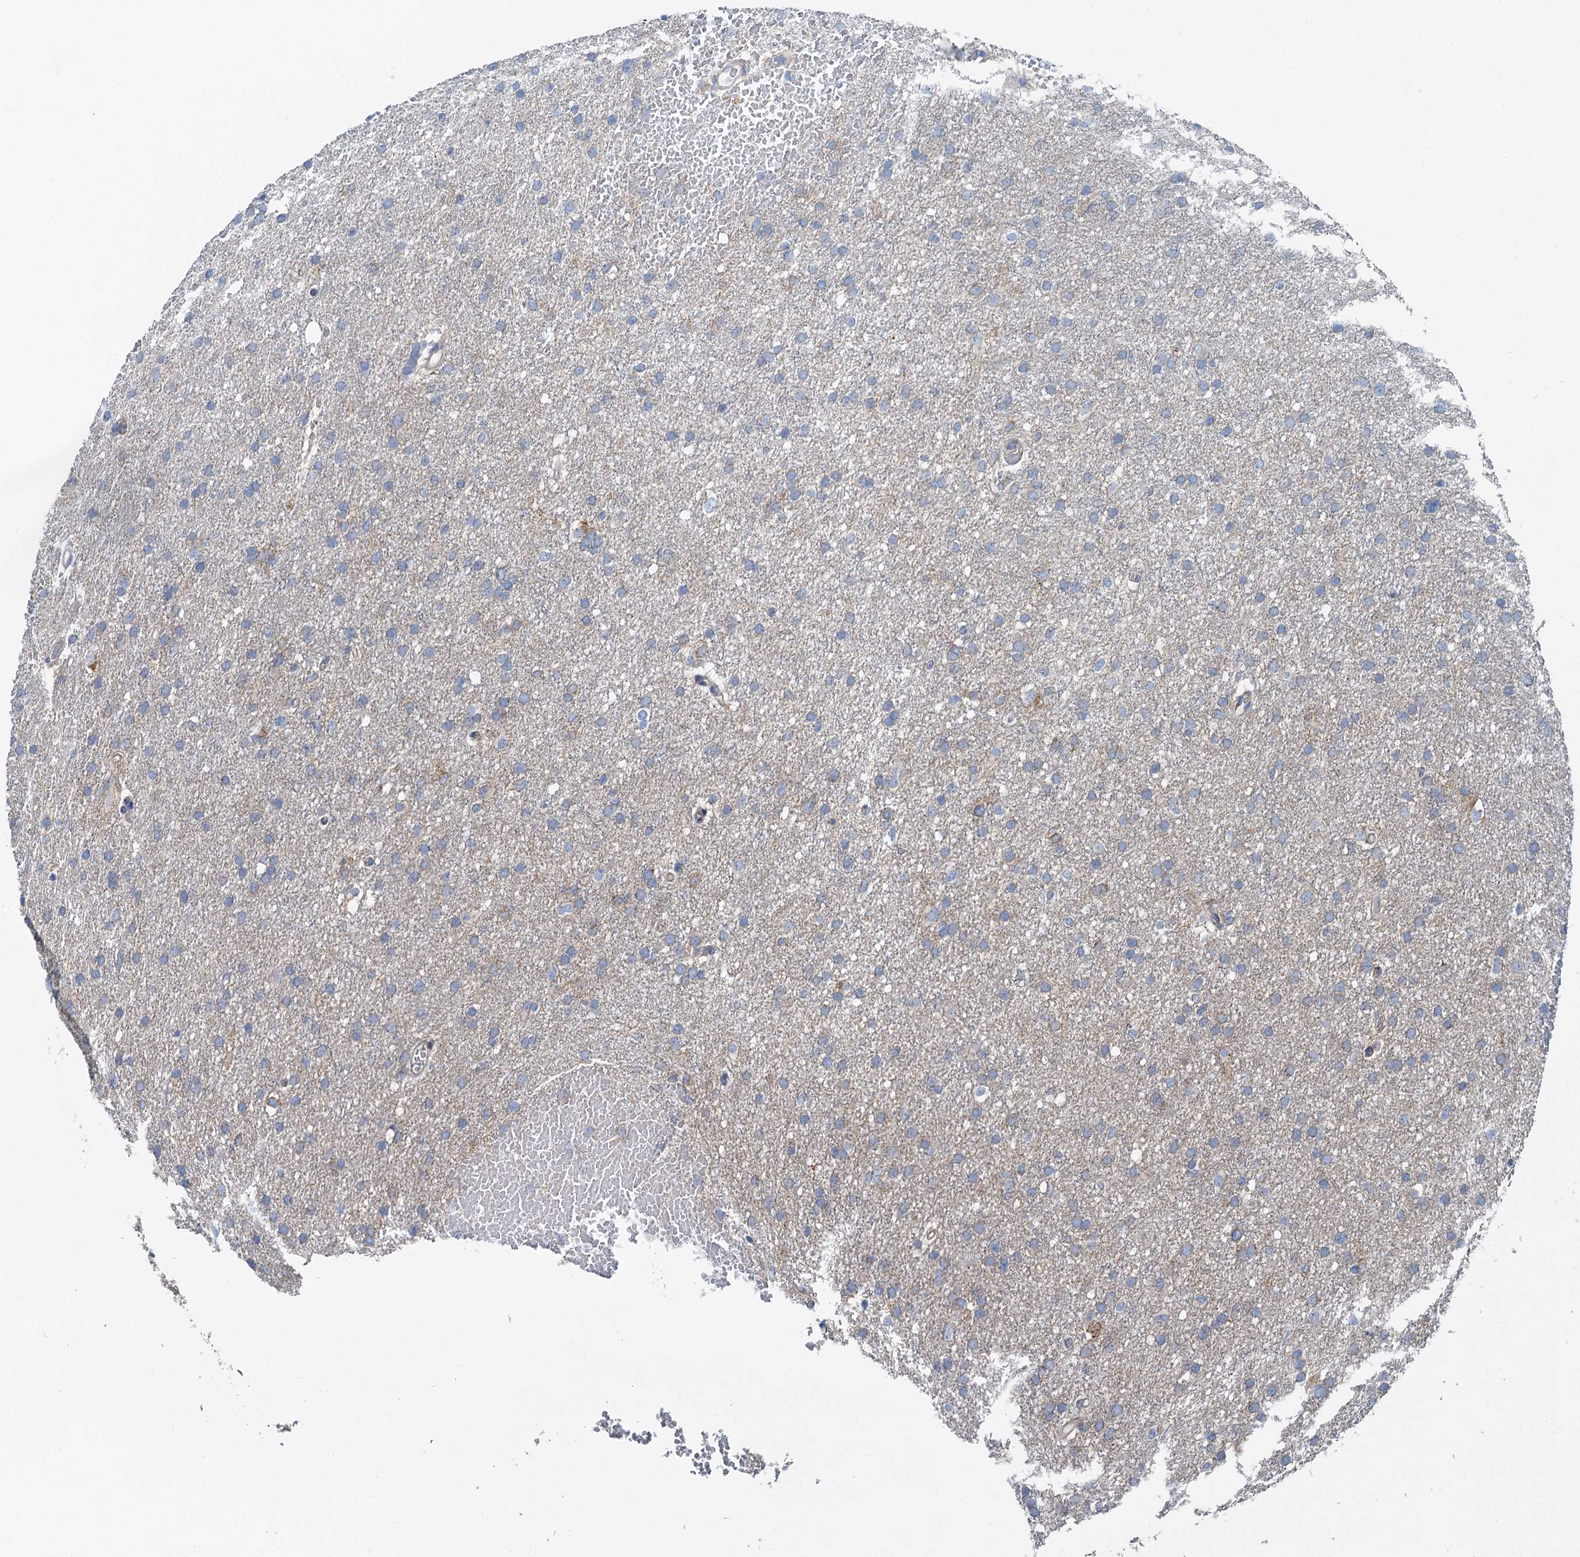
{"staining": {"intensity": "negative", "quantity": "none", "location": "none"}, "tissue": "glioma", "cell_type": "Tumor cells", "image_type": "cancer", "snomed": [{"axis": "morphology", "description": "Glioma, malignant, High grade"}, {"axis": "topography", "description": "Cerebral cortex"}], "caption": "This micrograph is of glioma stained with immunohistochemistry (IHC) to label a protein in brown with the nuclei are counter-stained blue. There is no staining in tumor cells.", "gene": "ANKRD26", "patient": {"sex": "female", "age": 36}}